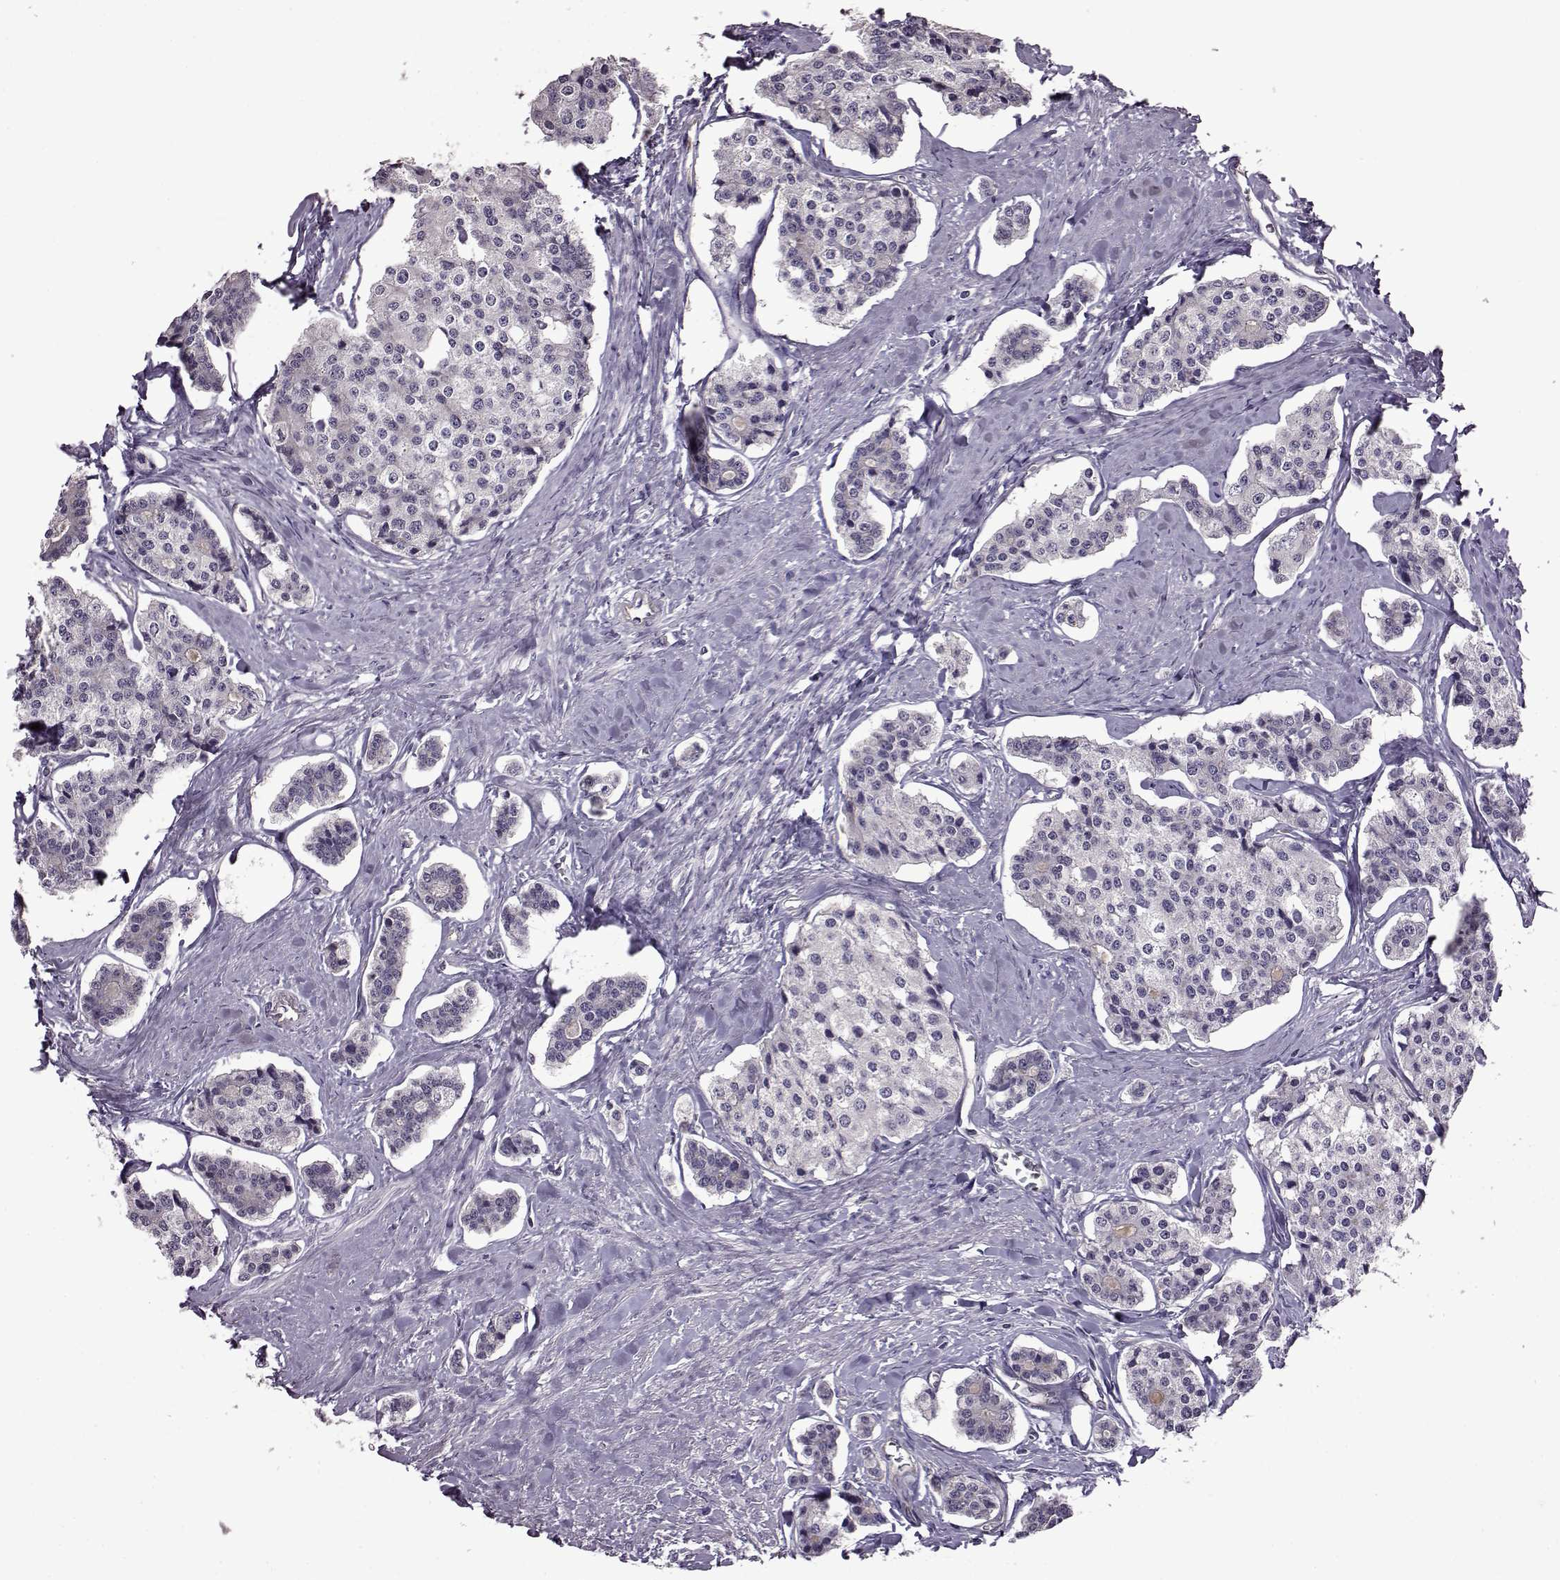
{"staining": {"intensity": "negative", "quantity": "none", "location": "none"}, "tissue": "carcinoid", "cell_type": "Tumor cells", "image_type": "cancer", "snomed": [{"axis": "morphology", "description": "Carcinoid, malignant, NOS"}, {"axis": "topography", "description": "Small intestine"}], "caption": "The photomicrograph shows no significant positivity in tumor cells of malignant carcinoid.", "gene": "EDDM3B", "patient": {"sex": "female", "age": 65}}